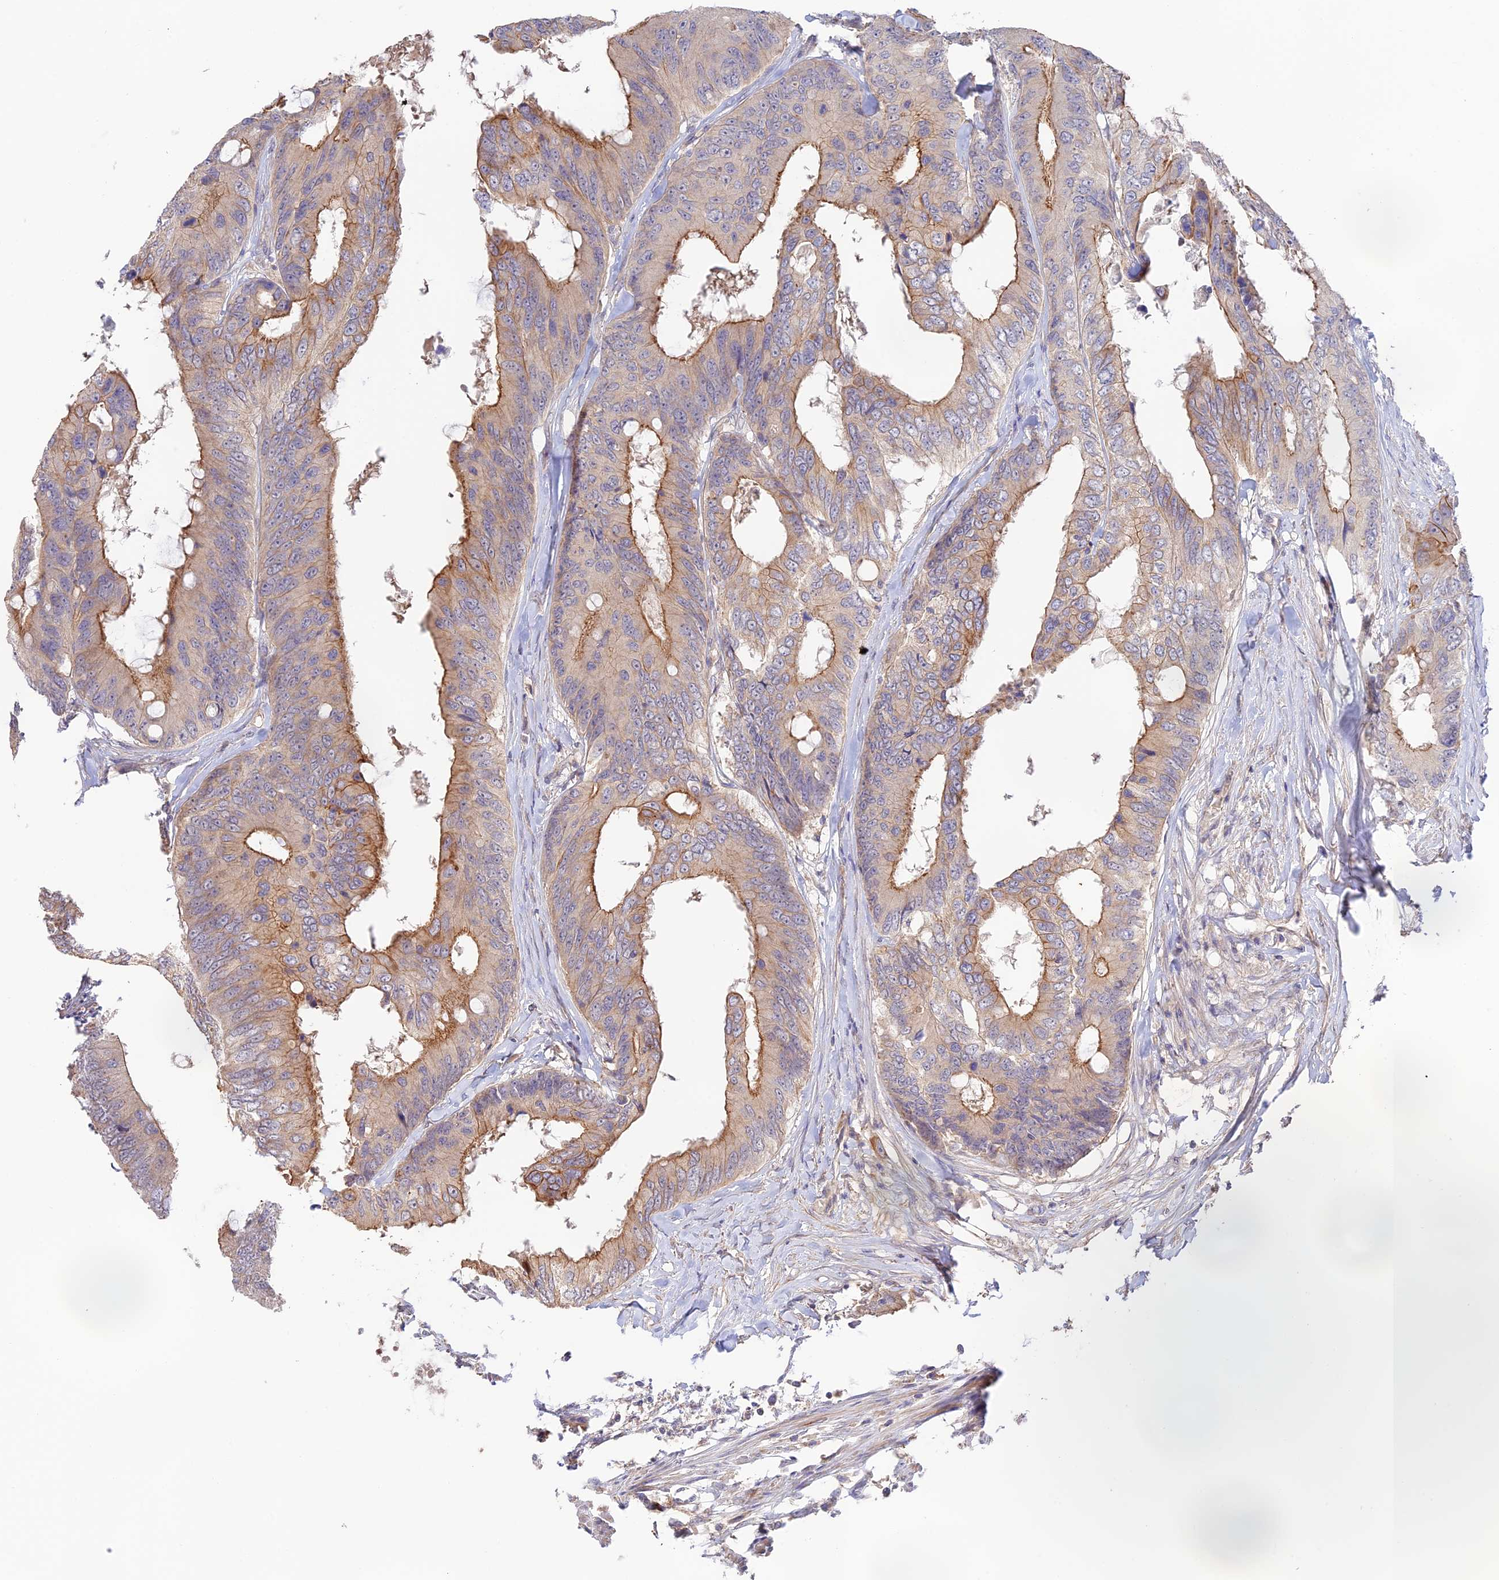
{"staining": {"intensity": "moderate", "quantity": "25%-75%", "location": "cytoplasmic/membranous"}, "tissue": "colorectal cancer", "cell_type": "Tumor cells", "image_type": "cancer", "snomed": [{"axis": "morphology", "description": "Adenocarcinoma, NOS"}, {"axis": "topography", "description": "Colon"}], "caption": "Adenocarcinoma (colorectal) stained with DAB (3,3'-diaminobenzidine) immunohistochemistry (IHC) exhibits medium levels of moderate cytoplasmic/membranous staining in approximately 25%-75% of tumor cells.", "gene": "CAMSAP3", "patient": {"sex": "male", "age": 71}}